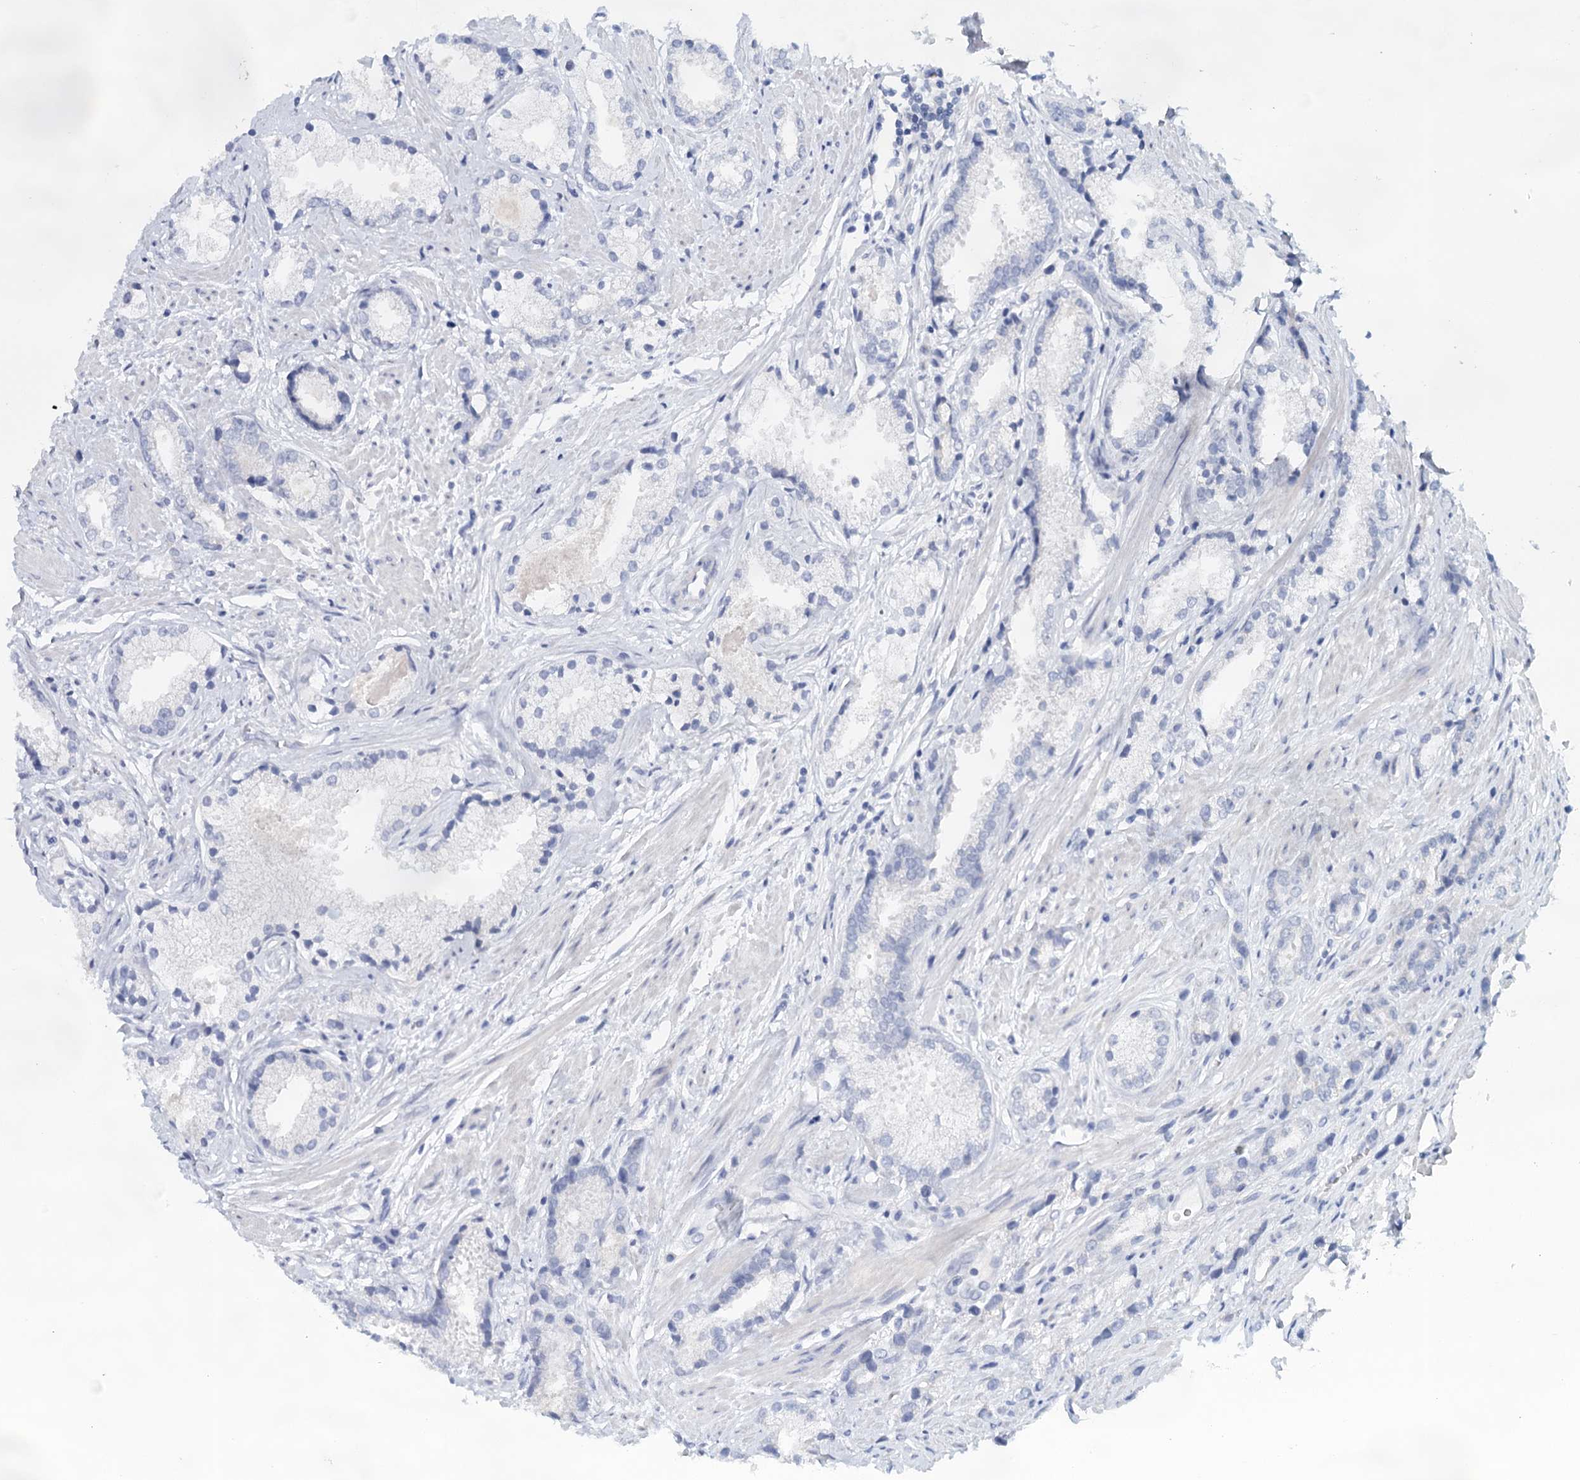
{"staining": {"intensity": "negative", "quantity": "none", "location": "none"}, "tissue": "prostate cancer", "cell_type": "Tumor cells", "image_type": "cancer", "snomed": [{"axis": "morphology", "description": "Adenocarcinoma, High grade"}, {"axis": "topography", "description": "Prostate"}], "caption": "The micrograph exhibits no staining of tumor cells in adenocarcinoma (high-grade) (prostate).", "gene": "HSPA4L", "patient": {"sex": "male", "age": 66}}